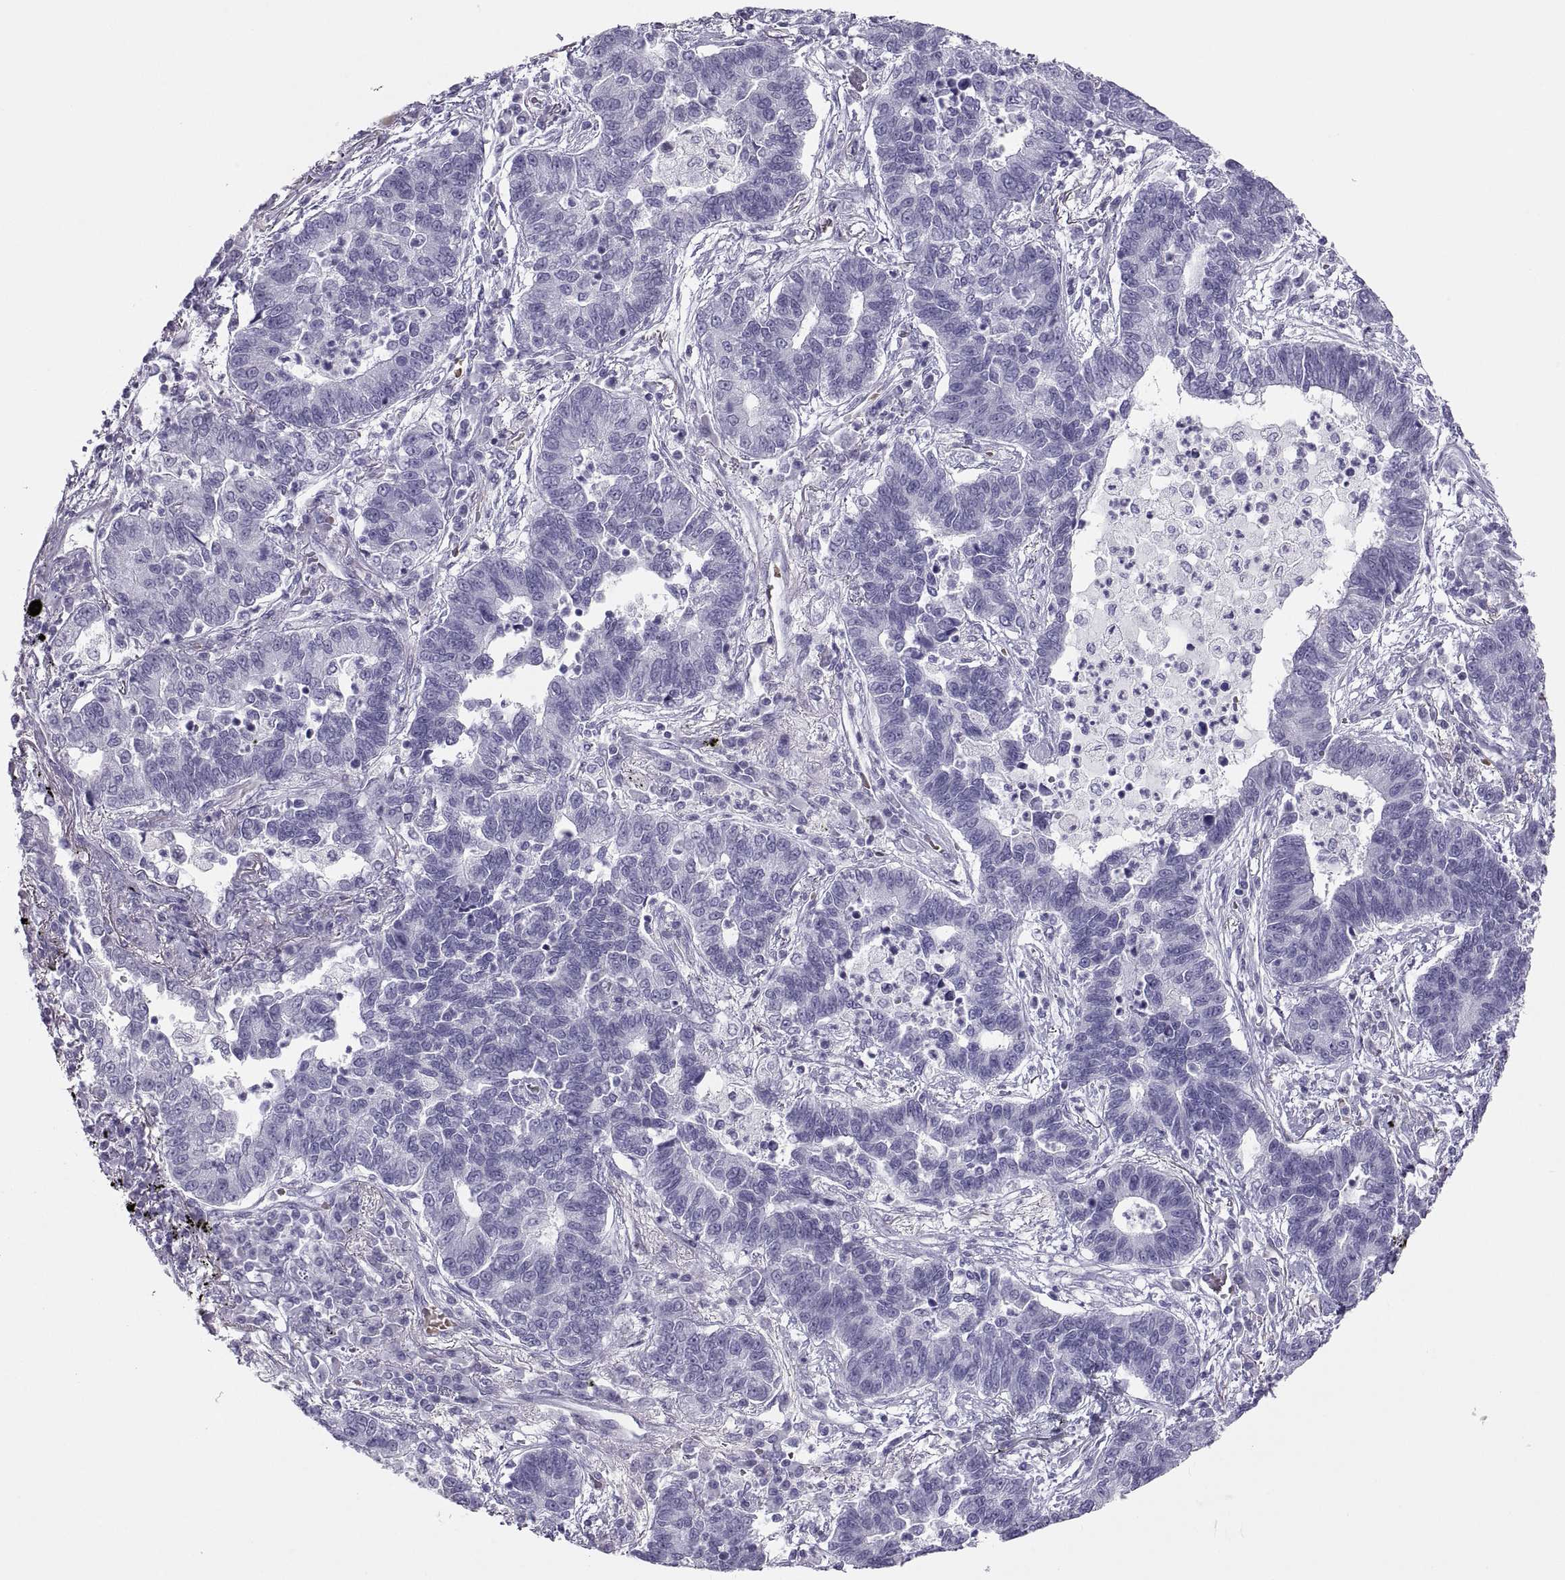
{"staining": {"intensity": "negative", "quantity": "none", "location": "none"}, "tissue": "lung cancer", "cell_type": "Tumor cells", "image_type": "cancer", "snomed": [{"axis": "morphology", "description": "Adenocarcinoma, NOS"}, {"axis": "topography", "description": "Lung"}], "caption": "Immunohistochemistry photomicrograph of human lung cancer (adenocarcinoma) stained for a protein (brown), which demonstrates no expression in tumor cells.", "gene": "SEMG1", "patient": {"sex": "female", "age": 57}}